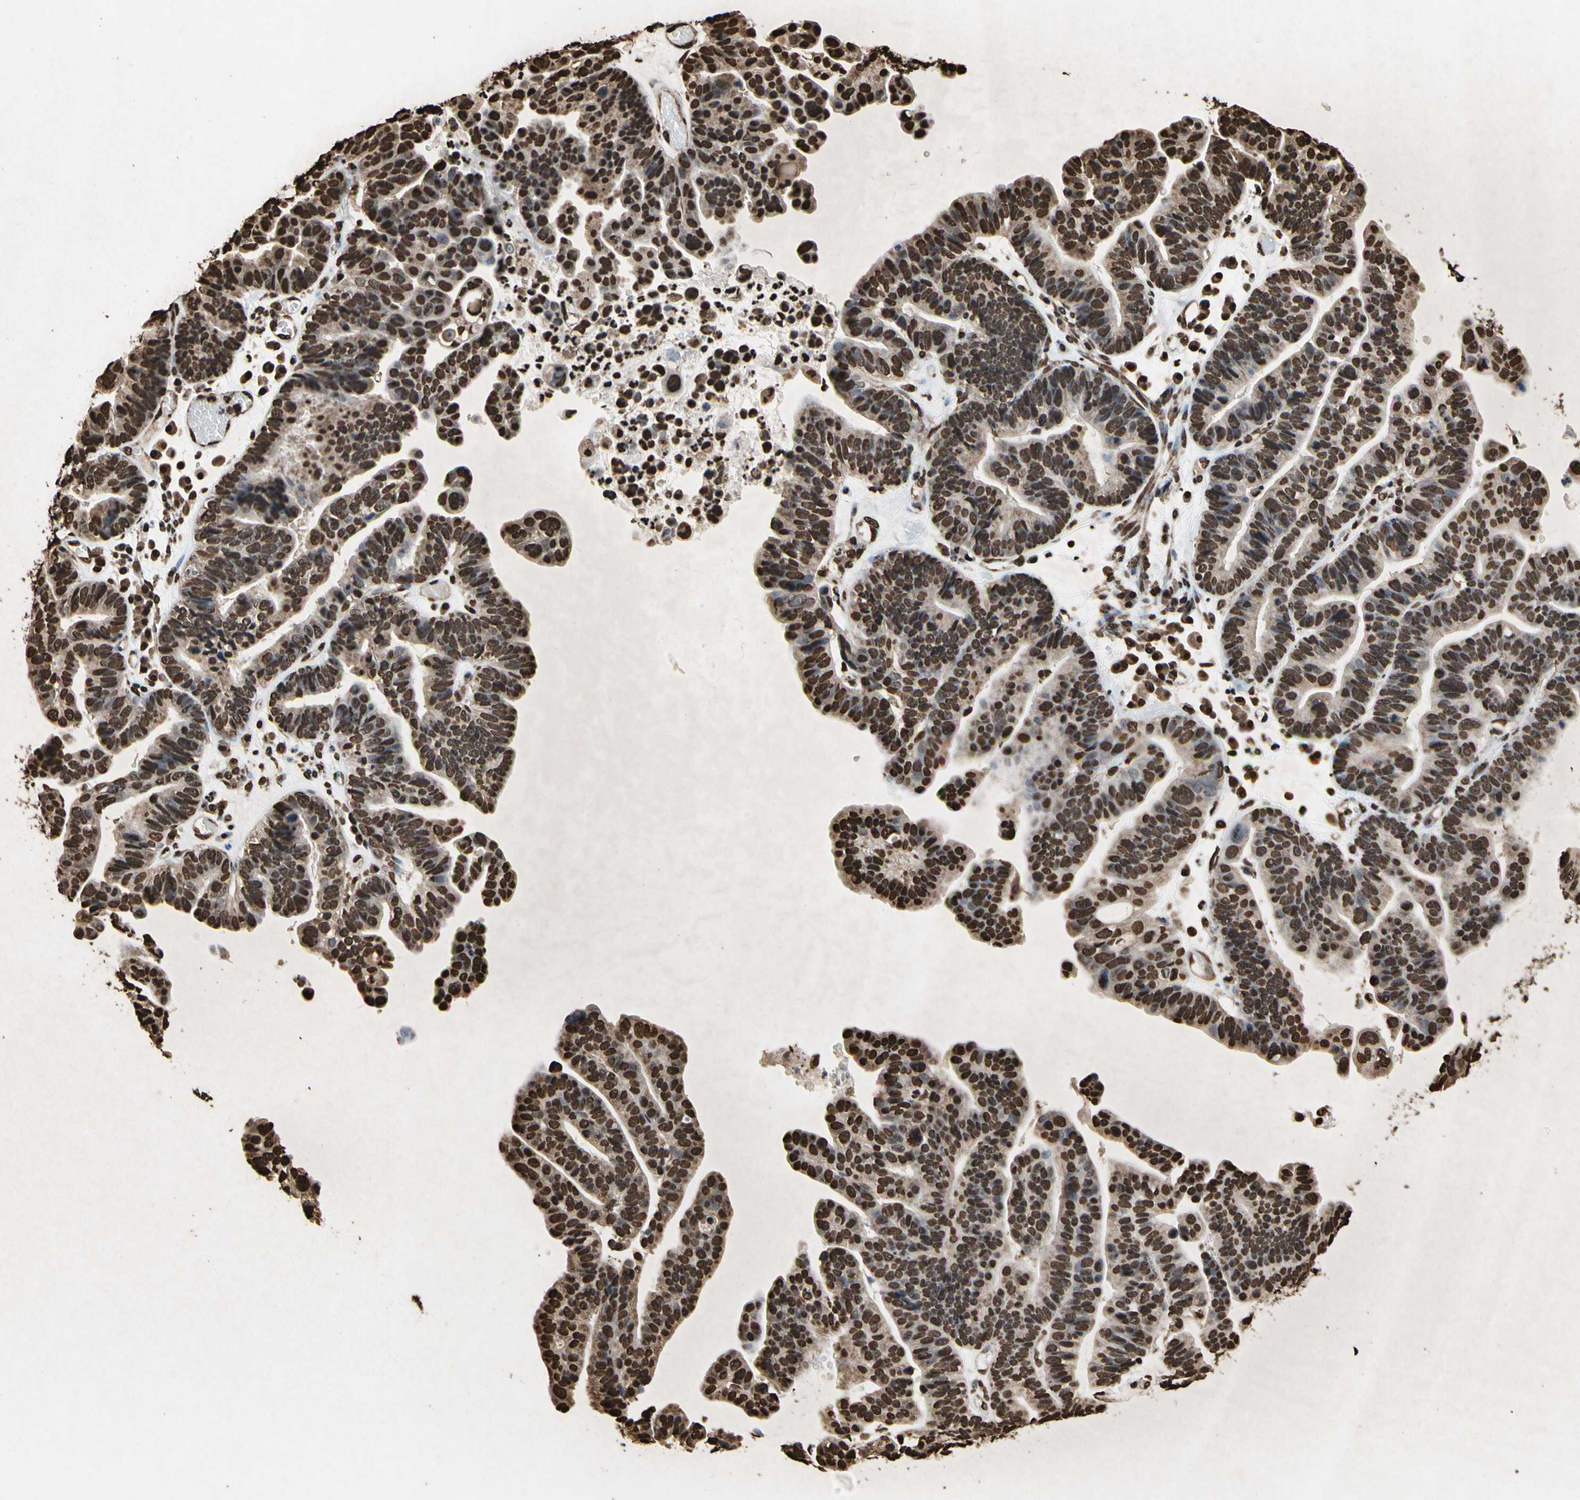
{"staining": {"intensity": "strong", "quantity": ">75%", "location": "cytoplasmic/membranous,nuclear"}, "tissue": "ovarian cancer", "cell_type": "Tumor cells", "image_type": "cancer", "snomed": [{"axis": "morphology", "description": "Cystadenocarcinoma, serous, NOS"}, {"axis": "topography", "description": "Ovary"}], "caption": "The micrograph displays staining of ovarian cancer, revealing strong cytoplasmic/membranous and nuclear protein positivity (brown color) within tumor cells. The staining was performed using DAB, with brown indicating positive protein expression. Nuclei are stained blue with hematoxylin.", "gene": "HNRNPK", "patient": {"sex": "female", "age": 56}}